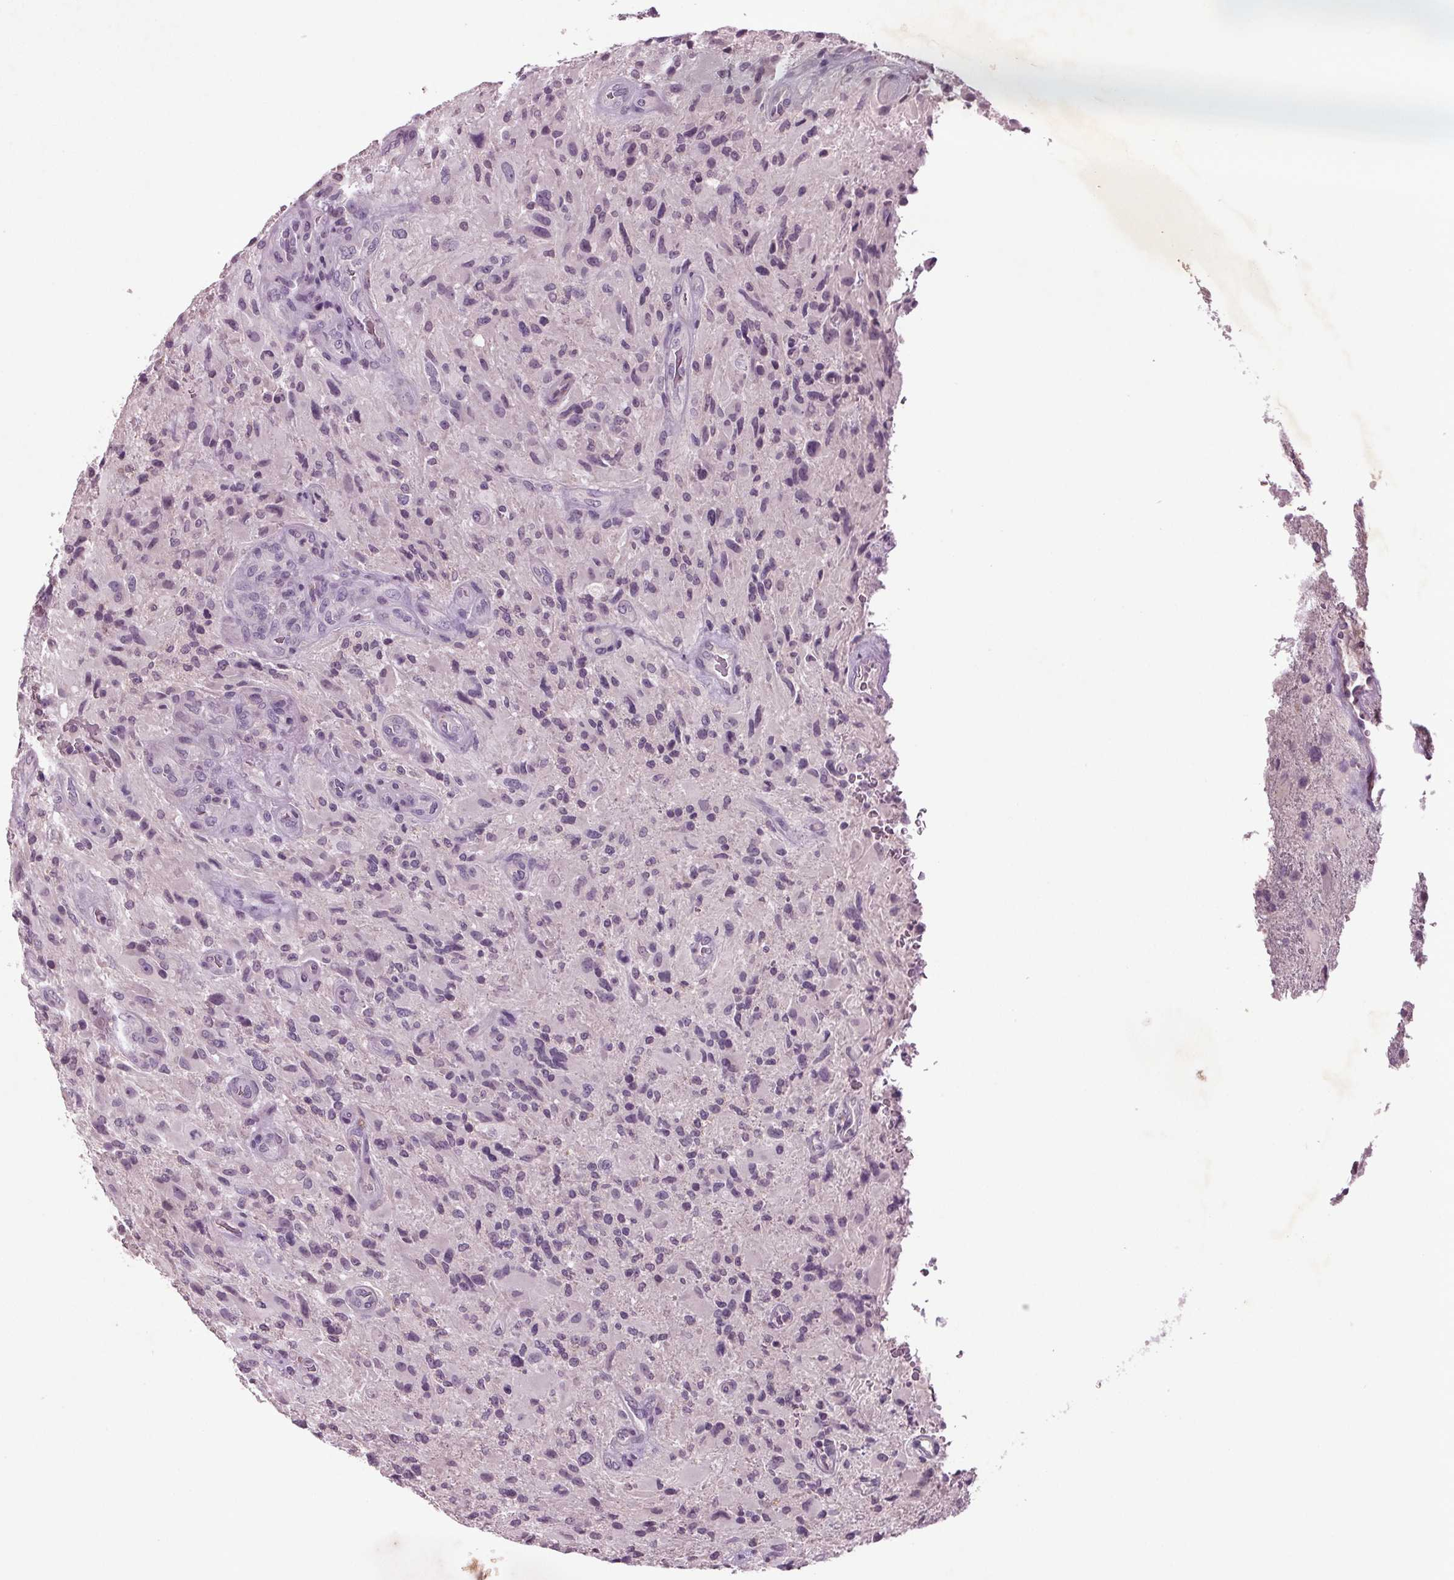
{"staining": {"intensity": "negative", "quantity": "none", "location": "none"}, "tissue": "glioma", "cell_type": "Tumor cells", "image_type": "cancer", "snomed": [{"axis": "morphology", "description": "Glioma, malignant, High grade"}, {"axis": "topography", "description": "Brain"}], "caption": "Tumor cells are negative for brown protein staining in glioma. (Immunohistochemistry (ihc), brightfield microscopy, high magnification).", "gene": "BHLHE22", "patient": {"sex": "male", "age": 53}}